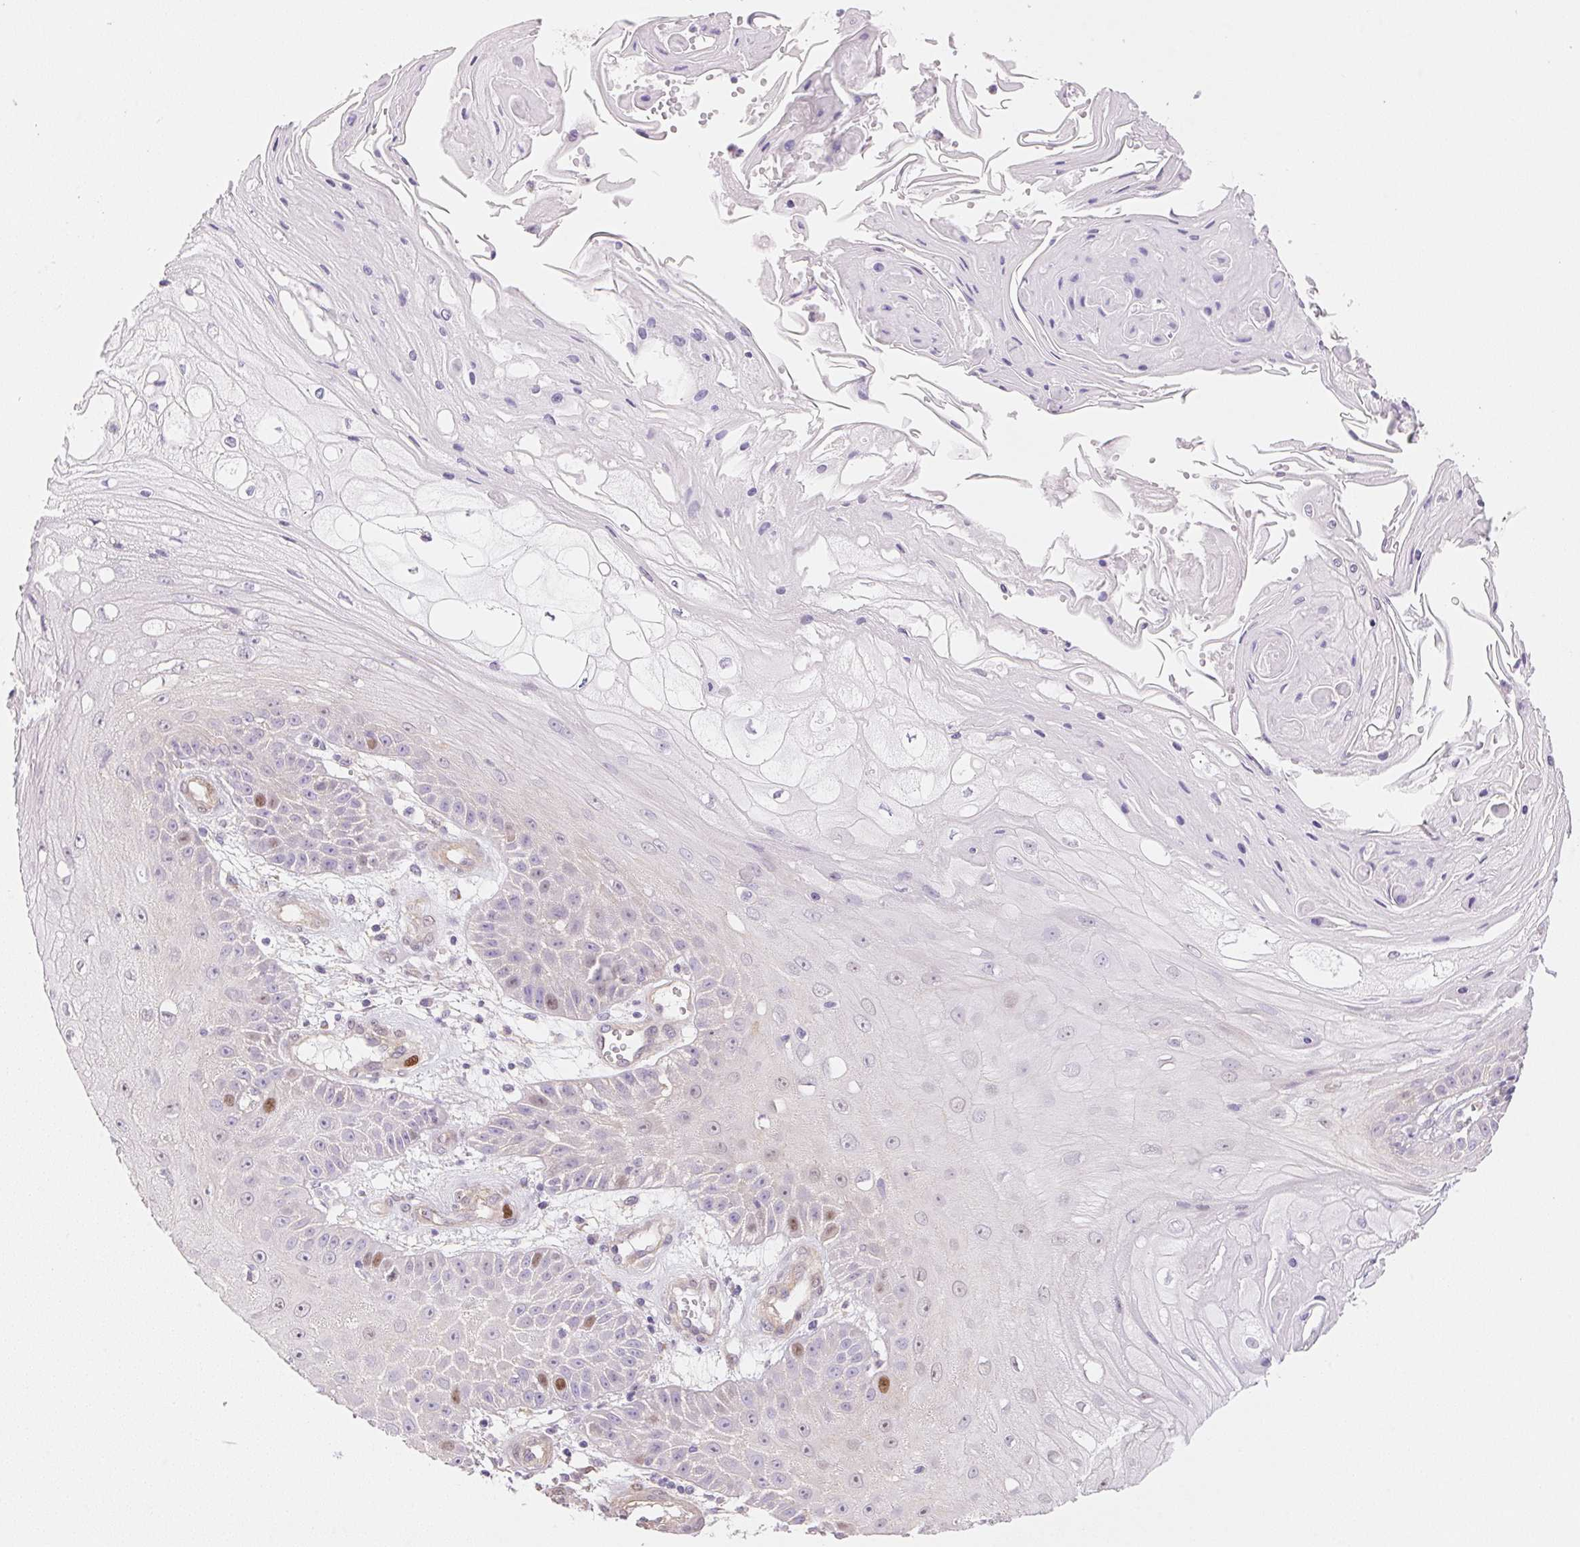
{"staining": {"intensity": "moderate", "quantity": "<25%", "location": "nuclear"}, "tissue": "skin cancer", "cell_type": "Tumor cells", "image_type": "cancer", "snomed": [{"axis": "morphology", "description": "Squamous cell carcinoma, NOS"}, {"axis": "topography", "description": "Skin"}], "caption": "The photomicrograph reveals immunohistochemical staining of skin cancer (squamous cell carcinoma). There is moderate nuclear expression is appreciated in about <25% of tumor cells.", "gene": "SMTN", "patient": {"sex": "male", "age": 70}}